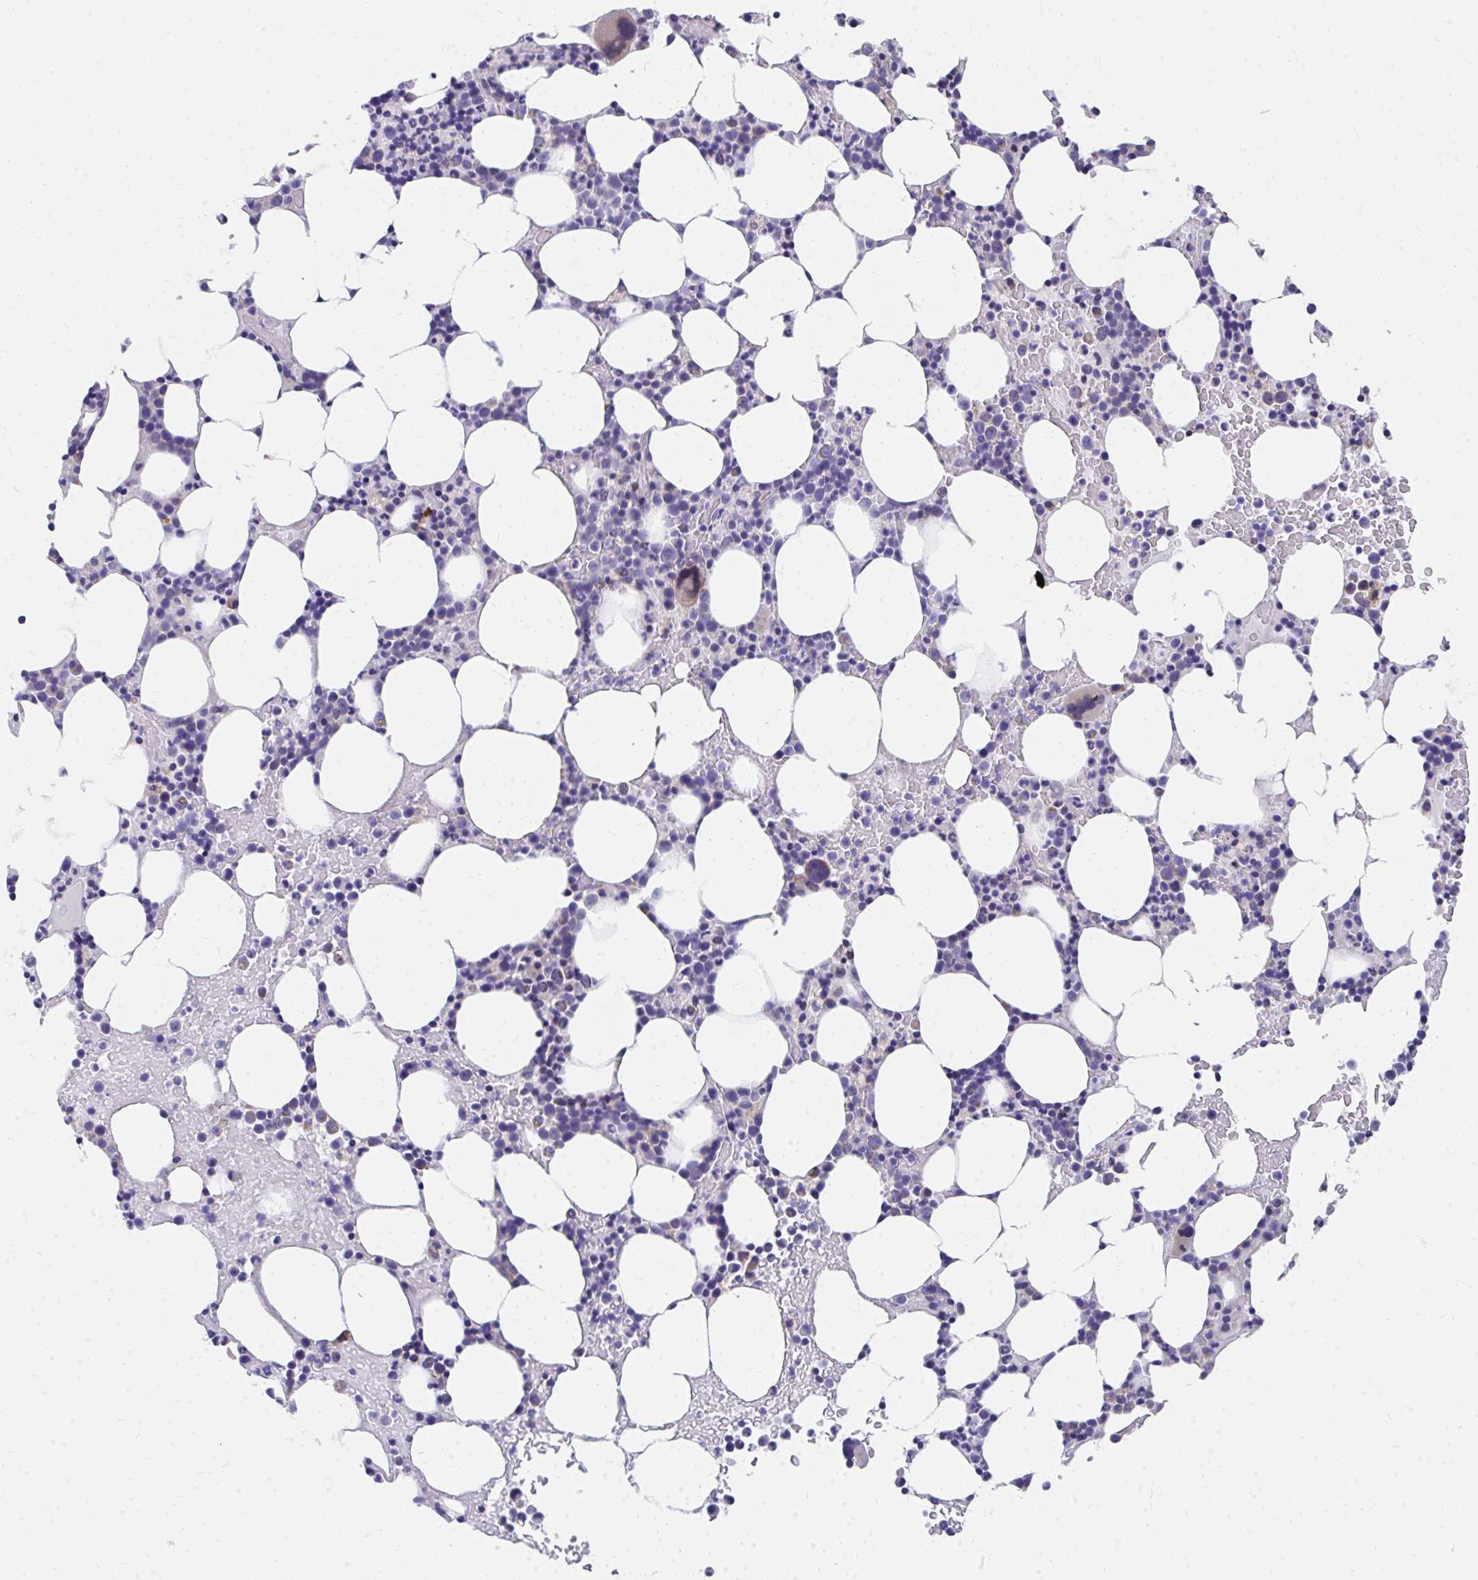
{"staining": {"intensity": "moderate", "quantity": "<25%", "location": "cytoplasmic/membranous"}, "tissue": "bone marrow", "cell_type": "Hematopoietic cells", "image_type": "normal", "snomed": [{"axis": "morphology", "description": "Normal tissue, NOS"}, {"axis": "topography", "description": "Bone marrow"}], "caption": "Immunohistochemistry photomicrograph of normal bone marrow: bone marrow stained using immunohistochemistry (IHC) demonstrates low levels of moderate protein expression localized specifically in the cytoplasmic/membranous of hematopoietic cells, appearing as a cytoplasmic/membranous brown color.", "gene": "IL37", "patient": {"sex": "female", "age": 62}}